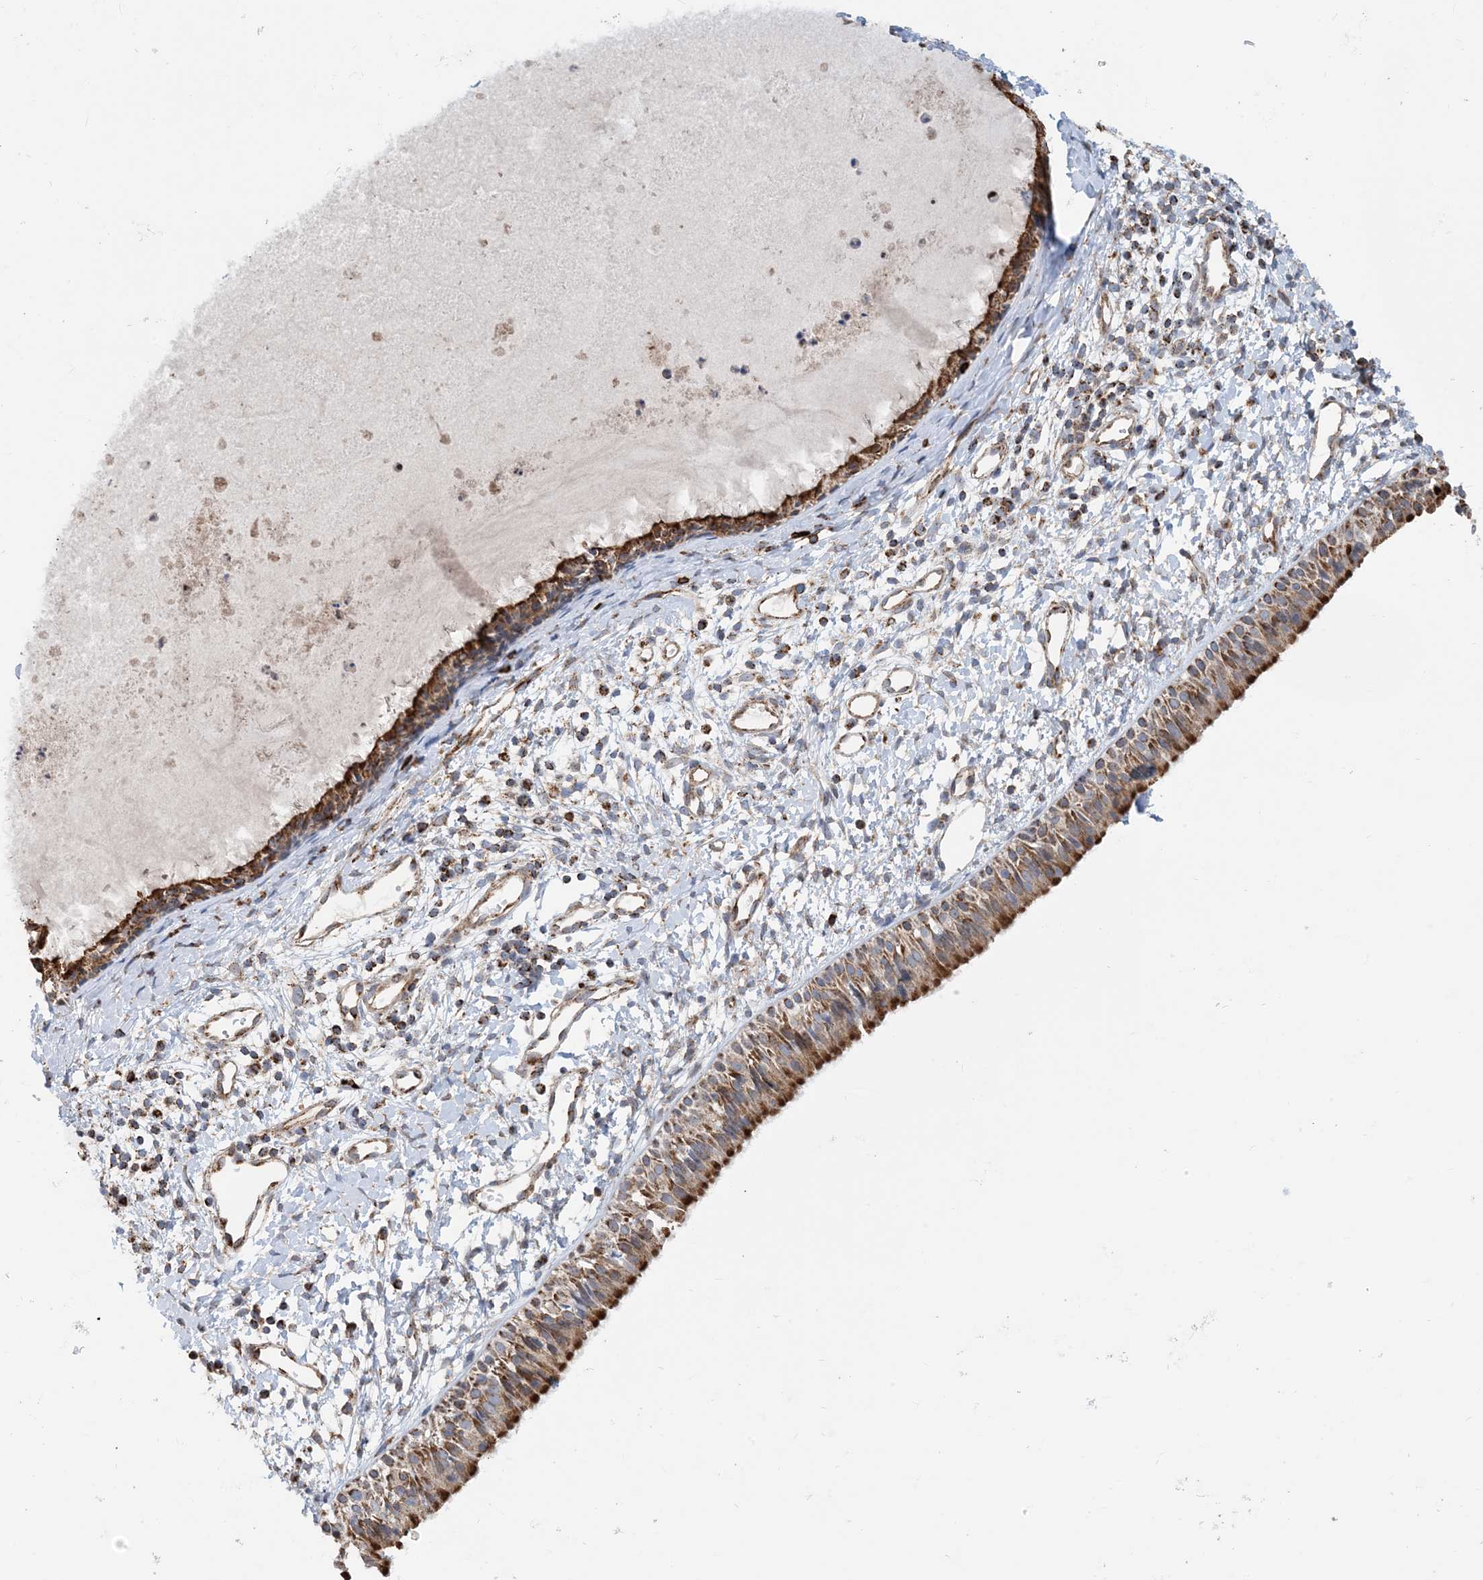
{"staining": {"intensity": "moderate", "quantity": ">75%", "location": "cytoplasmic/membranous"}, "tissue": "nasopharynx", "cell_type": "Respiratory epithelial cells", "image_type": "normal", "snomed": [{"axis": "morphology", "description": "Normal tissue, NOS"}, {"axis": "topography", "description": "Nasopharynx"}], "caption": "Protein expression analysis of benign human nasopharynx reveals moderate cytoplasmic/membranous positivity in about >75% of respiratory epithelial cells.", "gene": "PCDHGA1", "patient": {"sex": "male", "age": 22}}